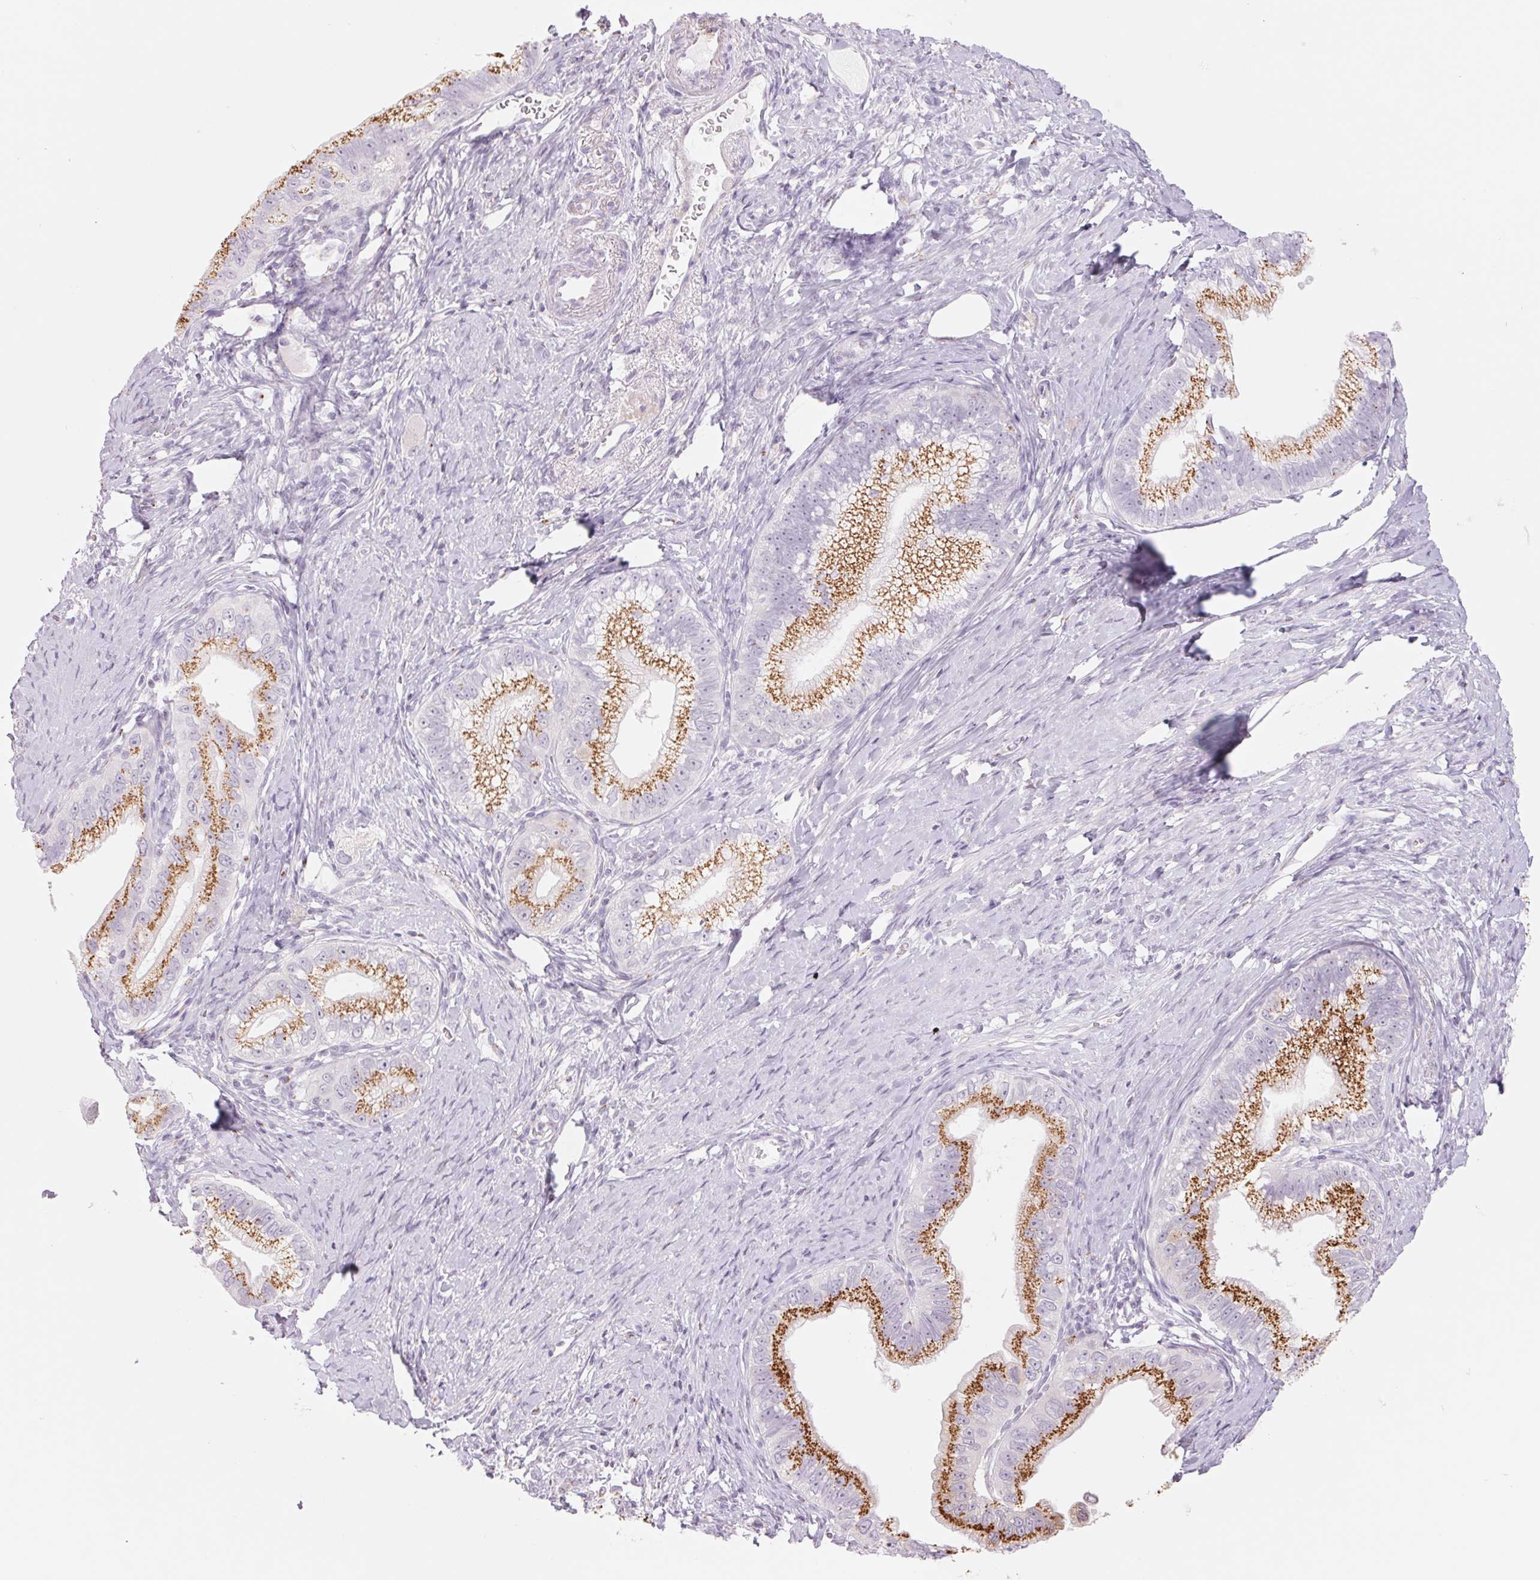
{"staining": {"intensity": "strong", "quantity": ">75%", "location": "cytoplasmic/membranous"}, "tissue": "pancreatic cancer", "cell_type": "Tumor cells", "image_type": "cancer", "snomed": [{"axis": "morphology", "description": "Adenocarcinoma, NOS"}, {"axis": "topography", "description": "Pancreas"}], "caption": "This is an image of immunohistochemistry staining of adenocarcinoma (pancreatic), which shows strong expression in the cytoplasmic/membranous of tumor cells.", "gene": "GALNT7", "patient": {"sex": "male", "age": 70}}